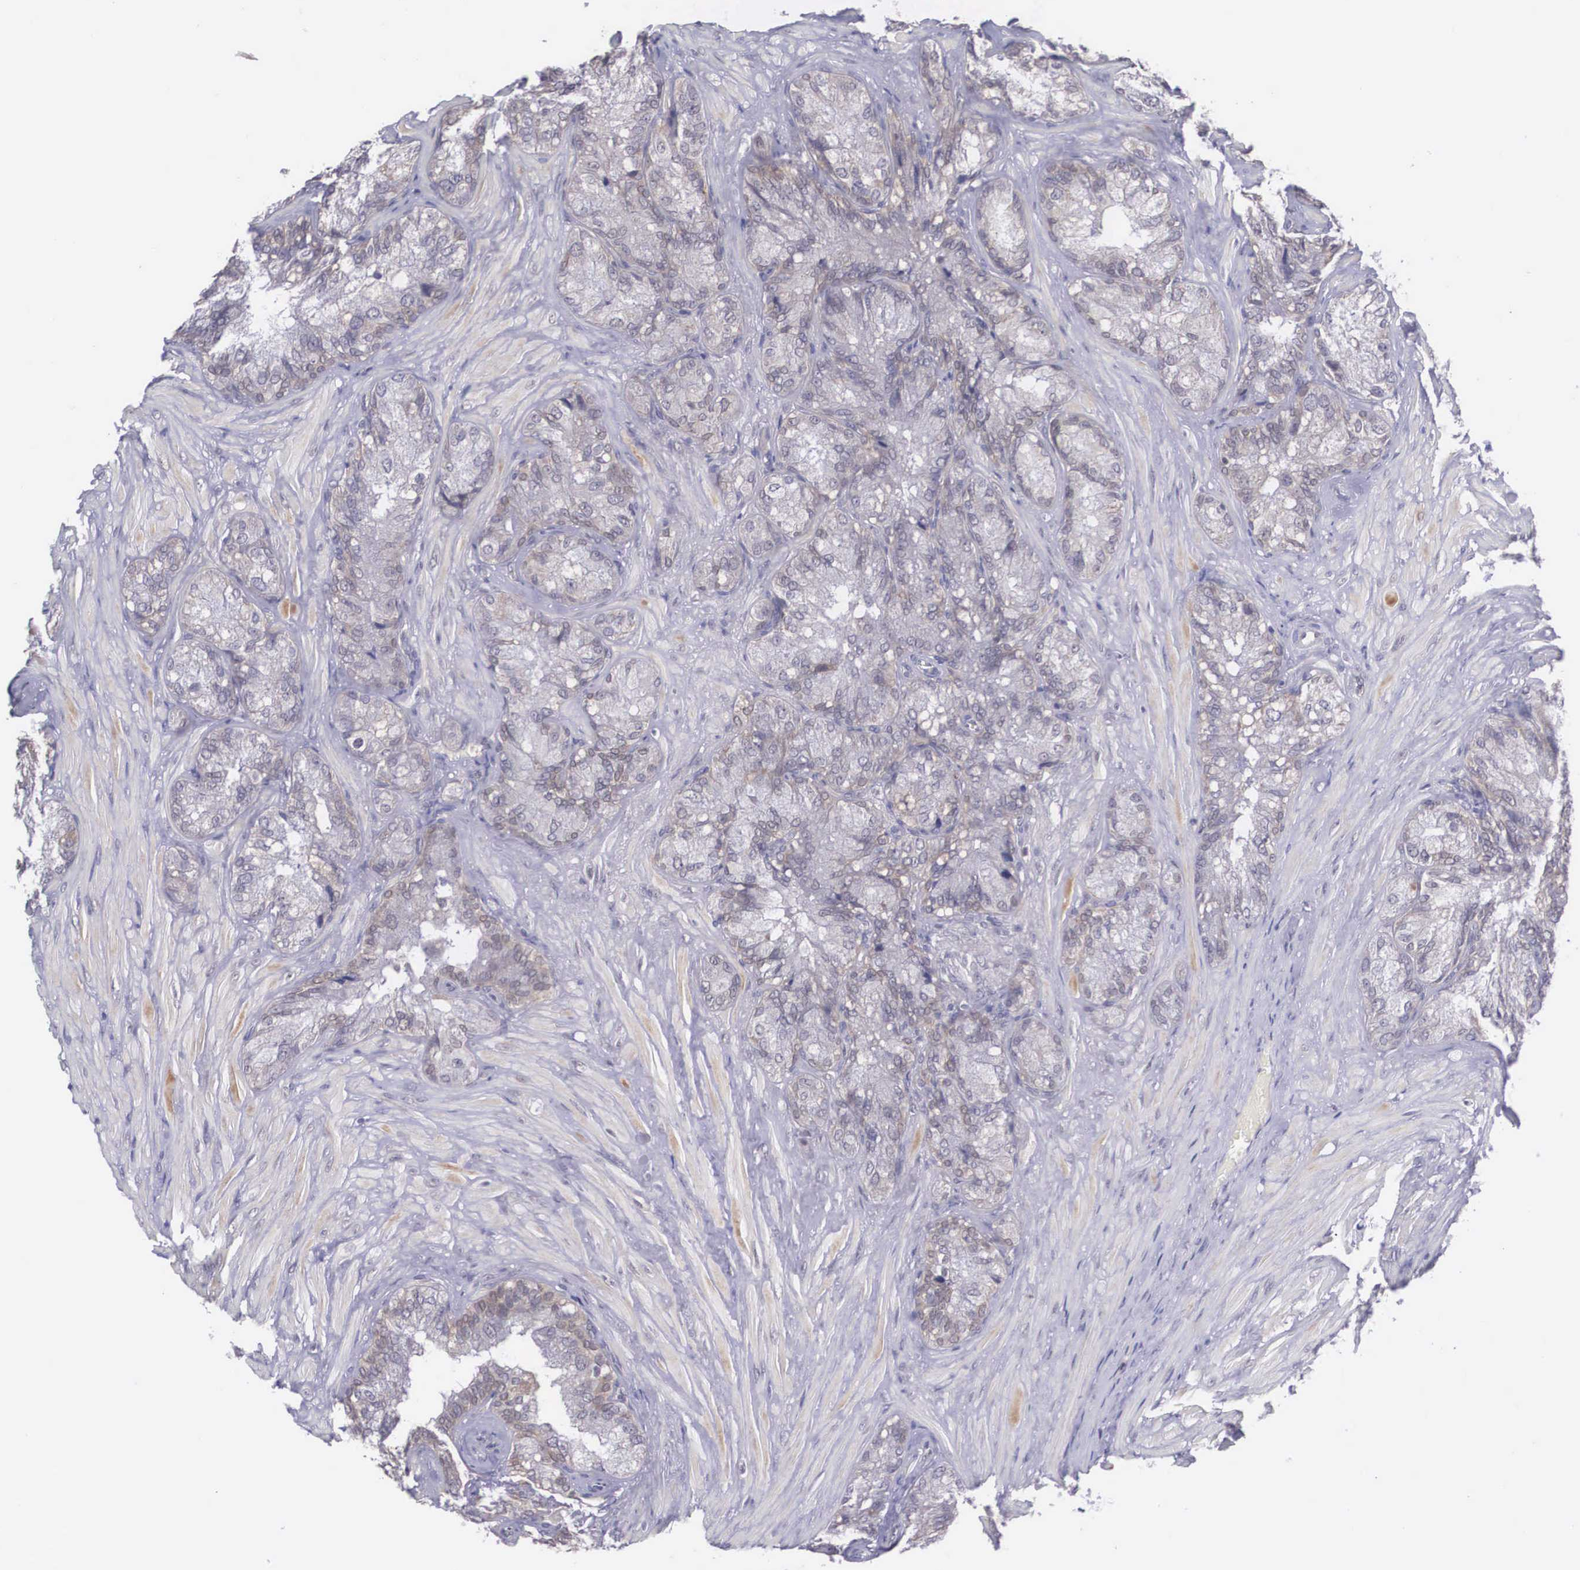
{"staining": {"intensity": "weak", "quantity": "25%-75%", "location": "cytoplasmic/membranous,nuclear"}, "tissue": "seminal vesicle", "cell_type": "Glandular cells", "image_type": "normal", "snomed": [{"axis": "morphology", "description": "Normal tissue, NOS"}, {"axis": "topography", "description": "Seminal veicle"}], "caption": "Benign seminal vesicle displays weak cytoplasmic/membranous,nuclear expression in approximately 25%-75% of glandular cells, visualized by immunohistochemistry. The protein is shown in brown color, while the nuclei are stained blue.", "gene": "NINL", "patient": {"sex": "male", "age": 69}}